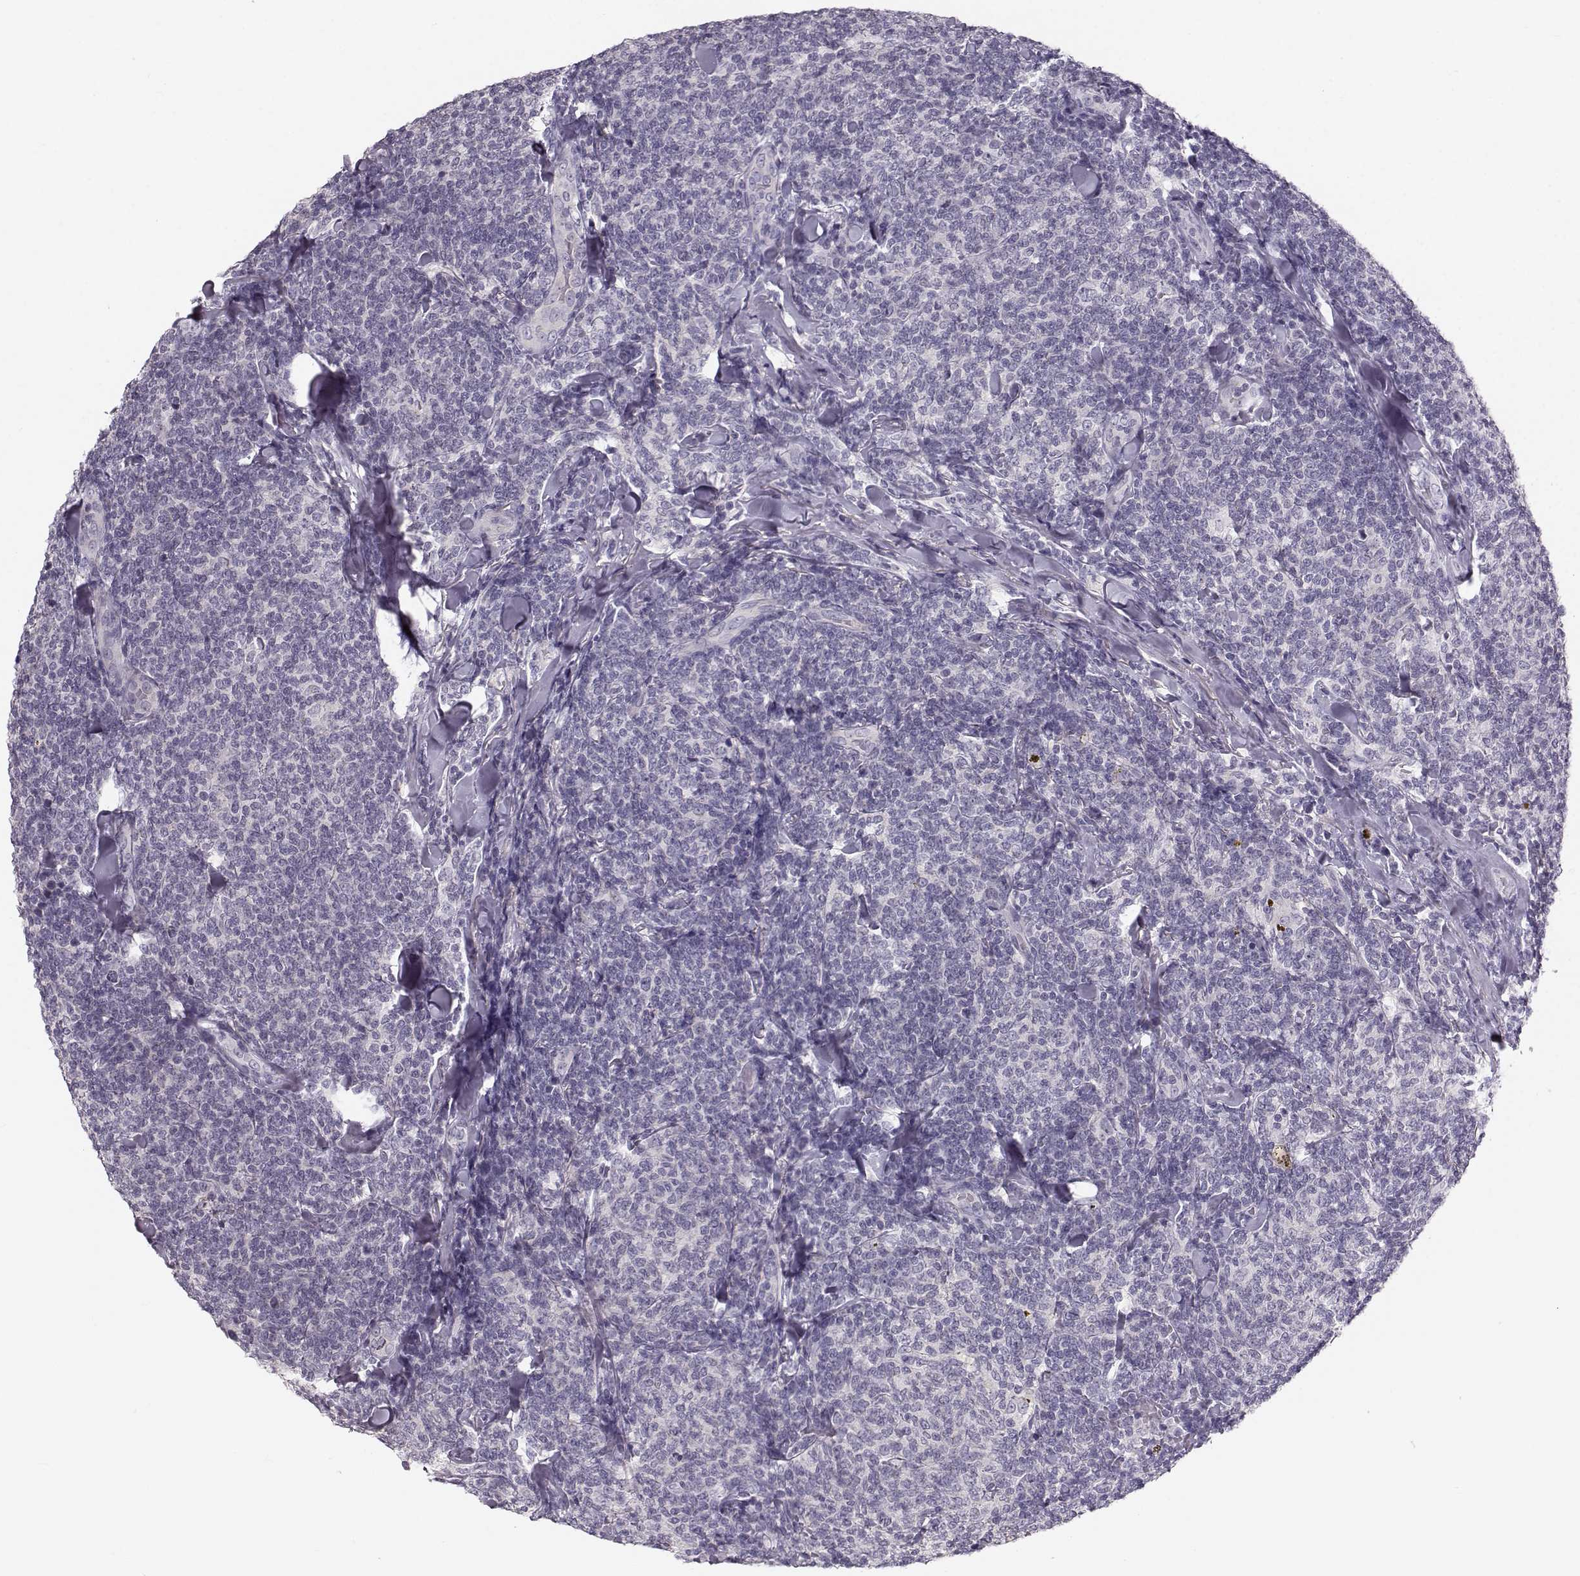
{"staining": {"intensity": "negative", "quantity": "none", "location": "none"}, "tissue": "lymphoma", "cell_type": "Tumor cells", "image_type": "cancer", "snomed": [{"axis": "morphology", "description": "Malignant lymphoma, non-Hodgkin's type, Low grade"}, {"axis": "topography", "description": "Lymph node"}], "caption": "The histopathology image shows no staining of tumor cells in malignant lymphoma, non-Hodgkin's type (low-grade).", "gene": "OIP5", "patient": {"sex": "female", "age": 56}}